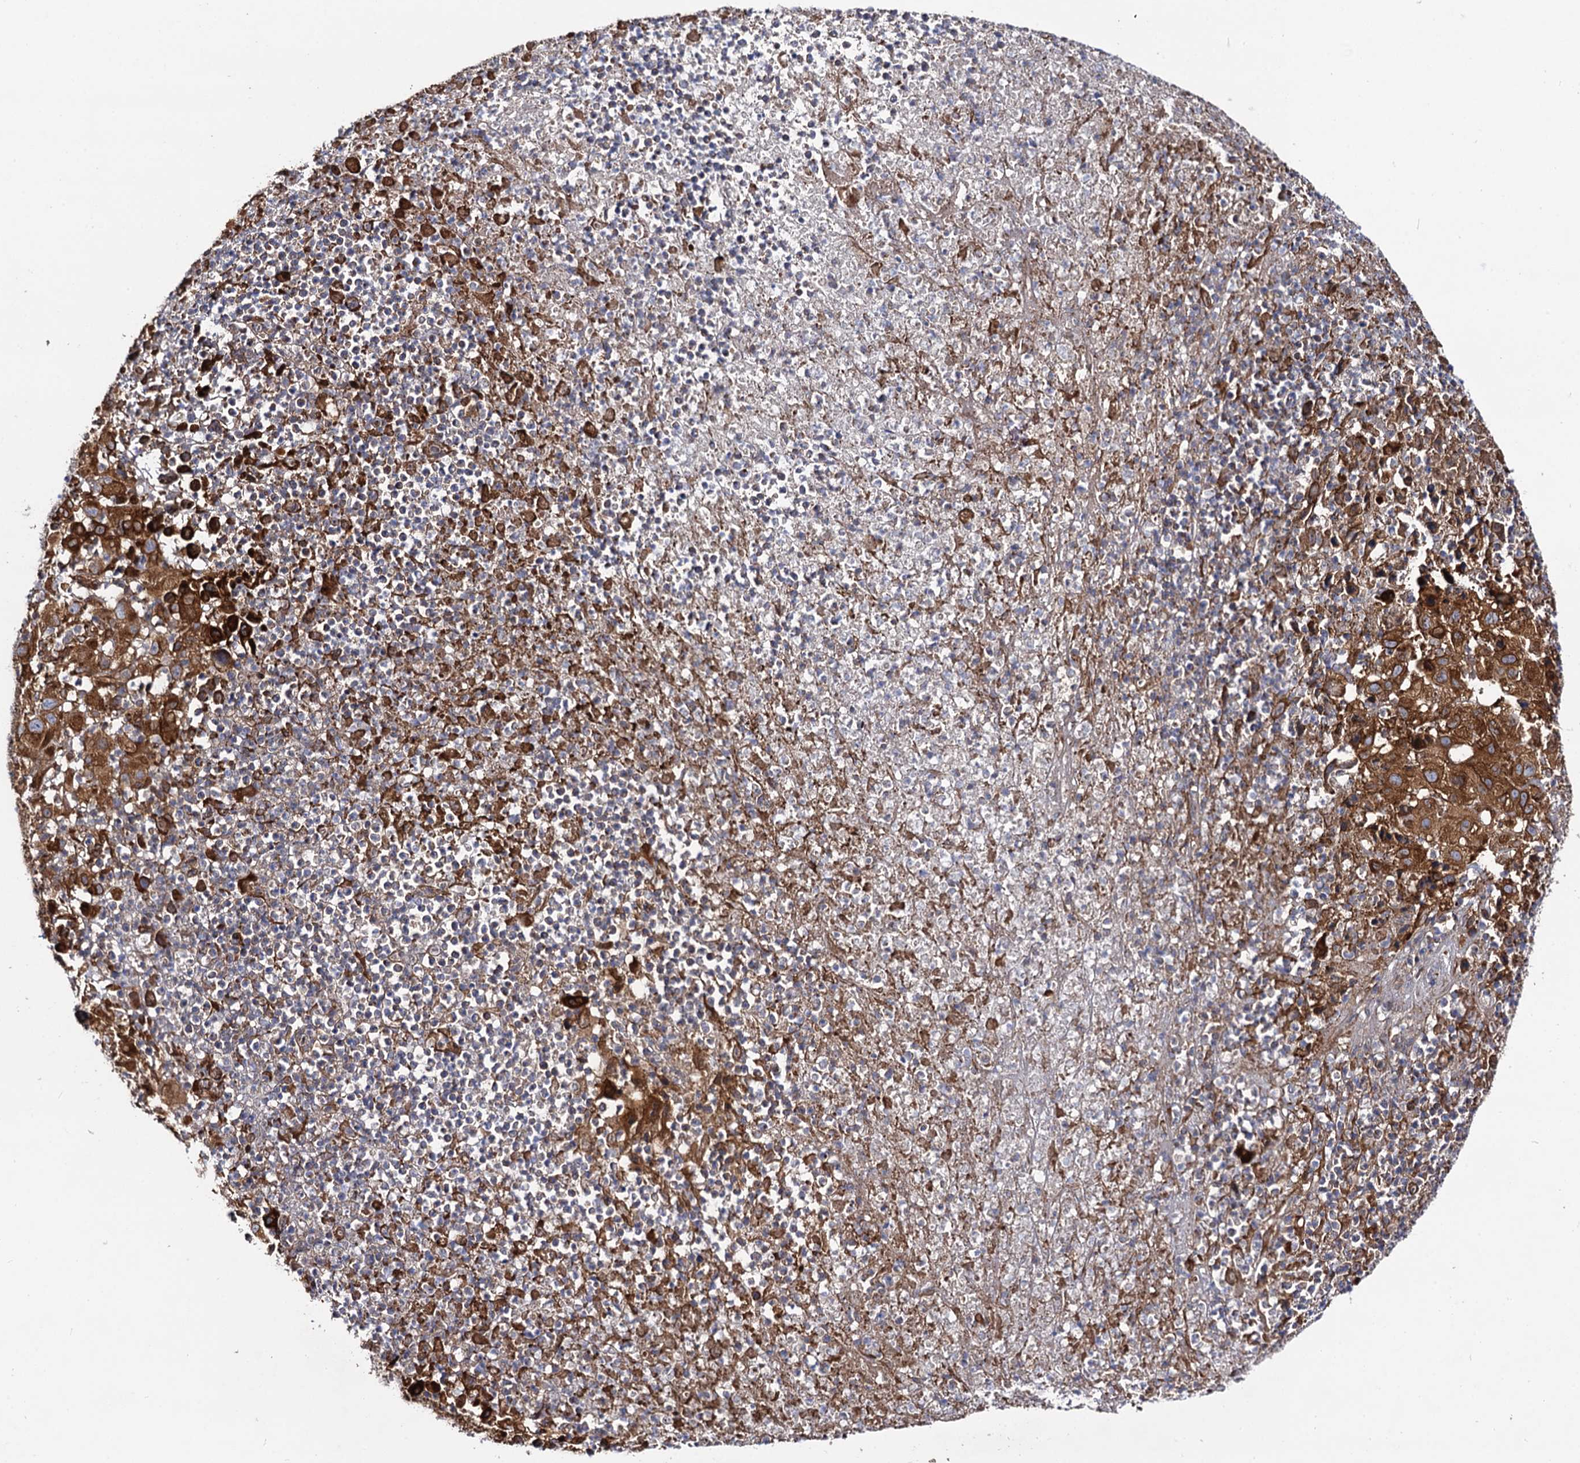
{"staining": {"intensity": "strong", "quantity": ">75%", "location": "cytoplasmic/membranous"}, "tissue": "melanoma", "cell_type": "Tumor cells", "image_type": "cancer", "snomed": [{"axis": "morphology", "description": "Malignant melanoma, NOS"}, {"axis": "topography", "description": "Skin"}], "caption": "High-magnification brightfield microscopy of melanoma stained with DAB (brown) and counterstained with hematoxylin (blue). tumor cells exhibit strong cytoplasmic/membranous staining is identified in approximately>75% of cells.", "gene": "CIP2A", "patient": {"sex": "male", "age": 73}}